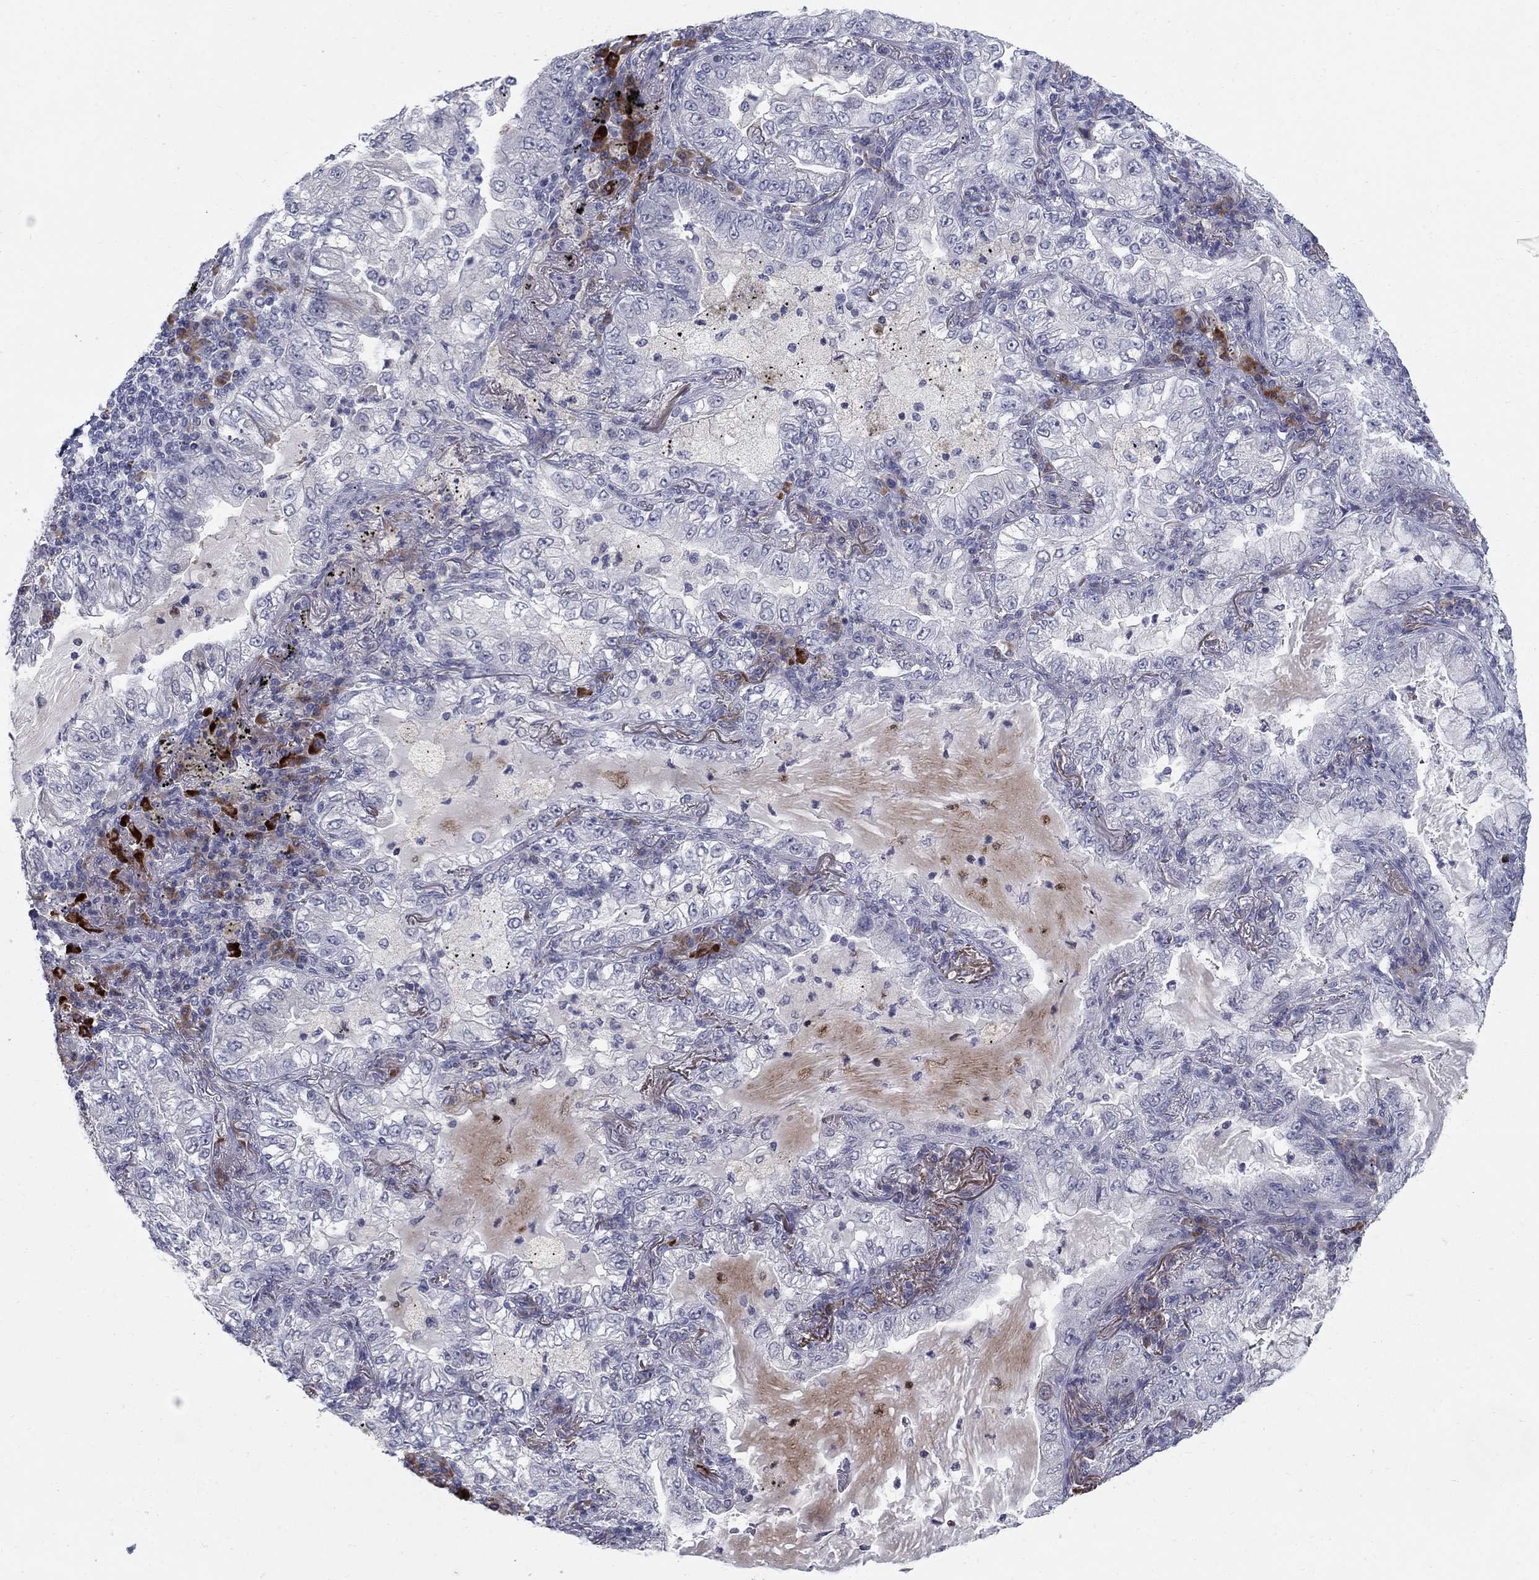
{"staining": {"intensity": "negative", "quantity": "none", "location": "none"}, "tissue": "lung cancer", "cell_type": "Tumor cells", "image_type": "cancer", "snomed": [{"axis": "morphology", "description": "Adenocarcinoma, NOS"}, {"axis": "topography", "description": "Lung"}], "caption": "This is an immunohistochemistry (IHC) micrograph of lung adenocarcinoma. There is no expression in tumor cells.", "gene": "NTRK2", "patient": {"sex": "female", "age": 73}}